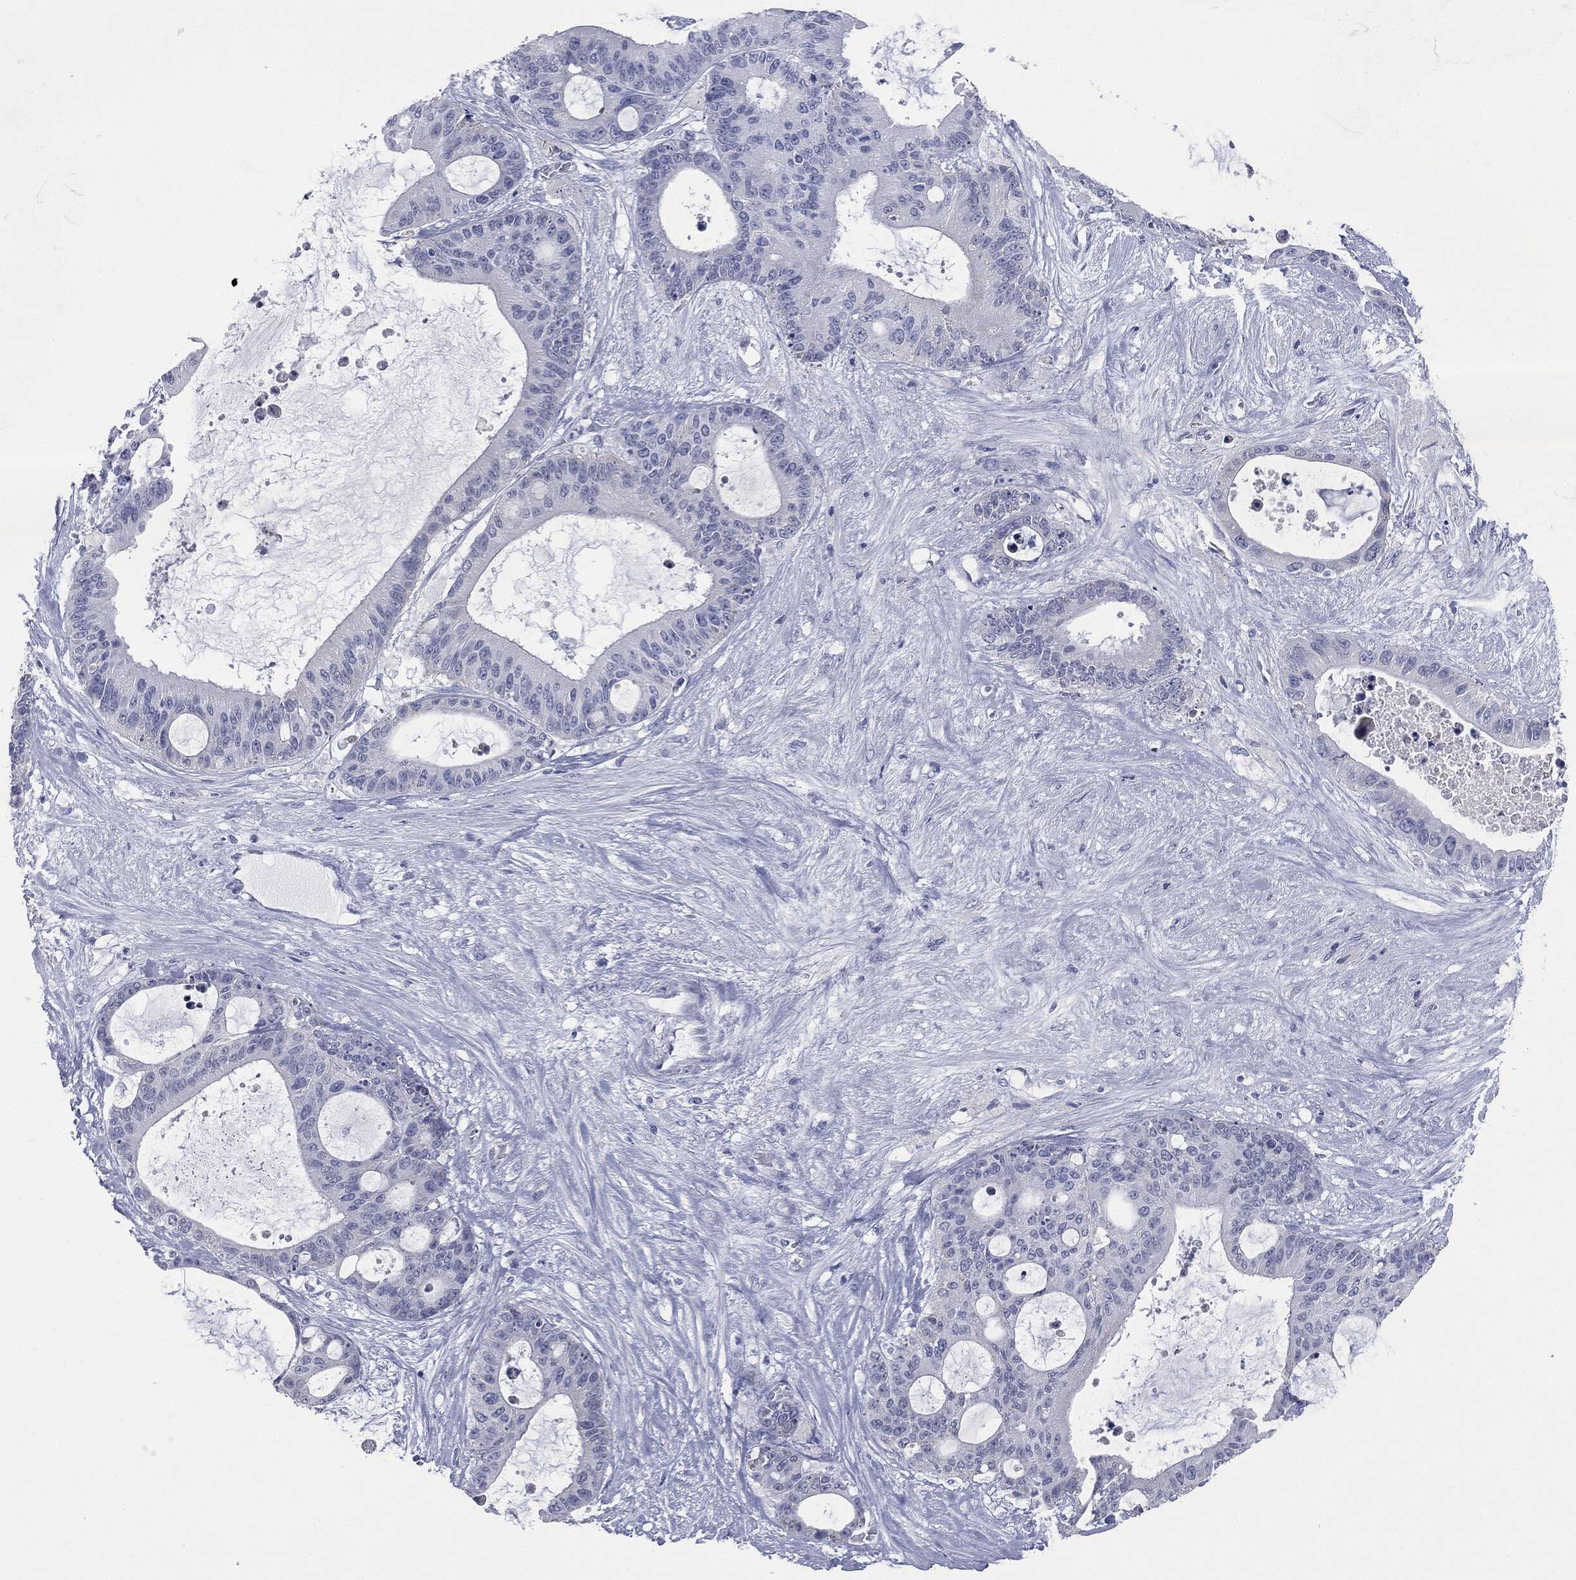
{"staining": {"intensity": "negative", "quantity": "none", "location": "none"}, "tissue": "liver cancer", "cell_type": "Tumor cells", "image_type": "cancer", "snomed": [{"axis": "morphology", "description": "Normal tissue, NOS"}, {"axis": "morphology", "description": "Cholangiocarcinoma"}, {"axis": "topography", "description": "Liver"}, {"axis": "topography", "description": "Peripheral nerve tissue"}], "caption": "This is a micrograph of immunohistochemistry (IHC) staining of cholangiocarcinoma (liver), which shows no positivity in tumor cells.", "gene": "ATP2A1", "patient": {"sex": "female", "age": 73}}